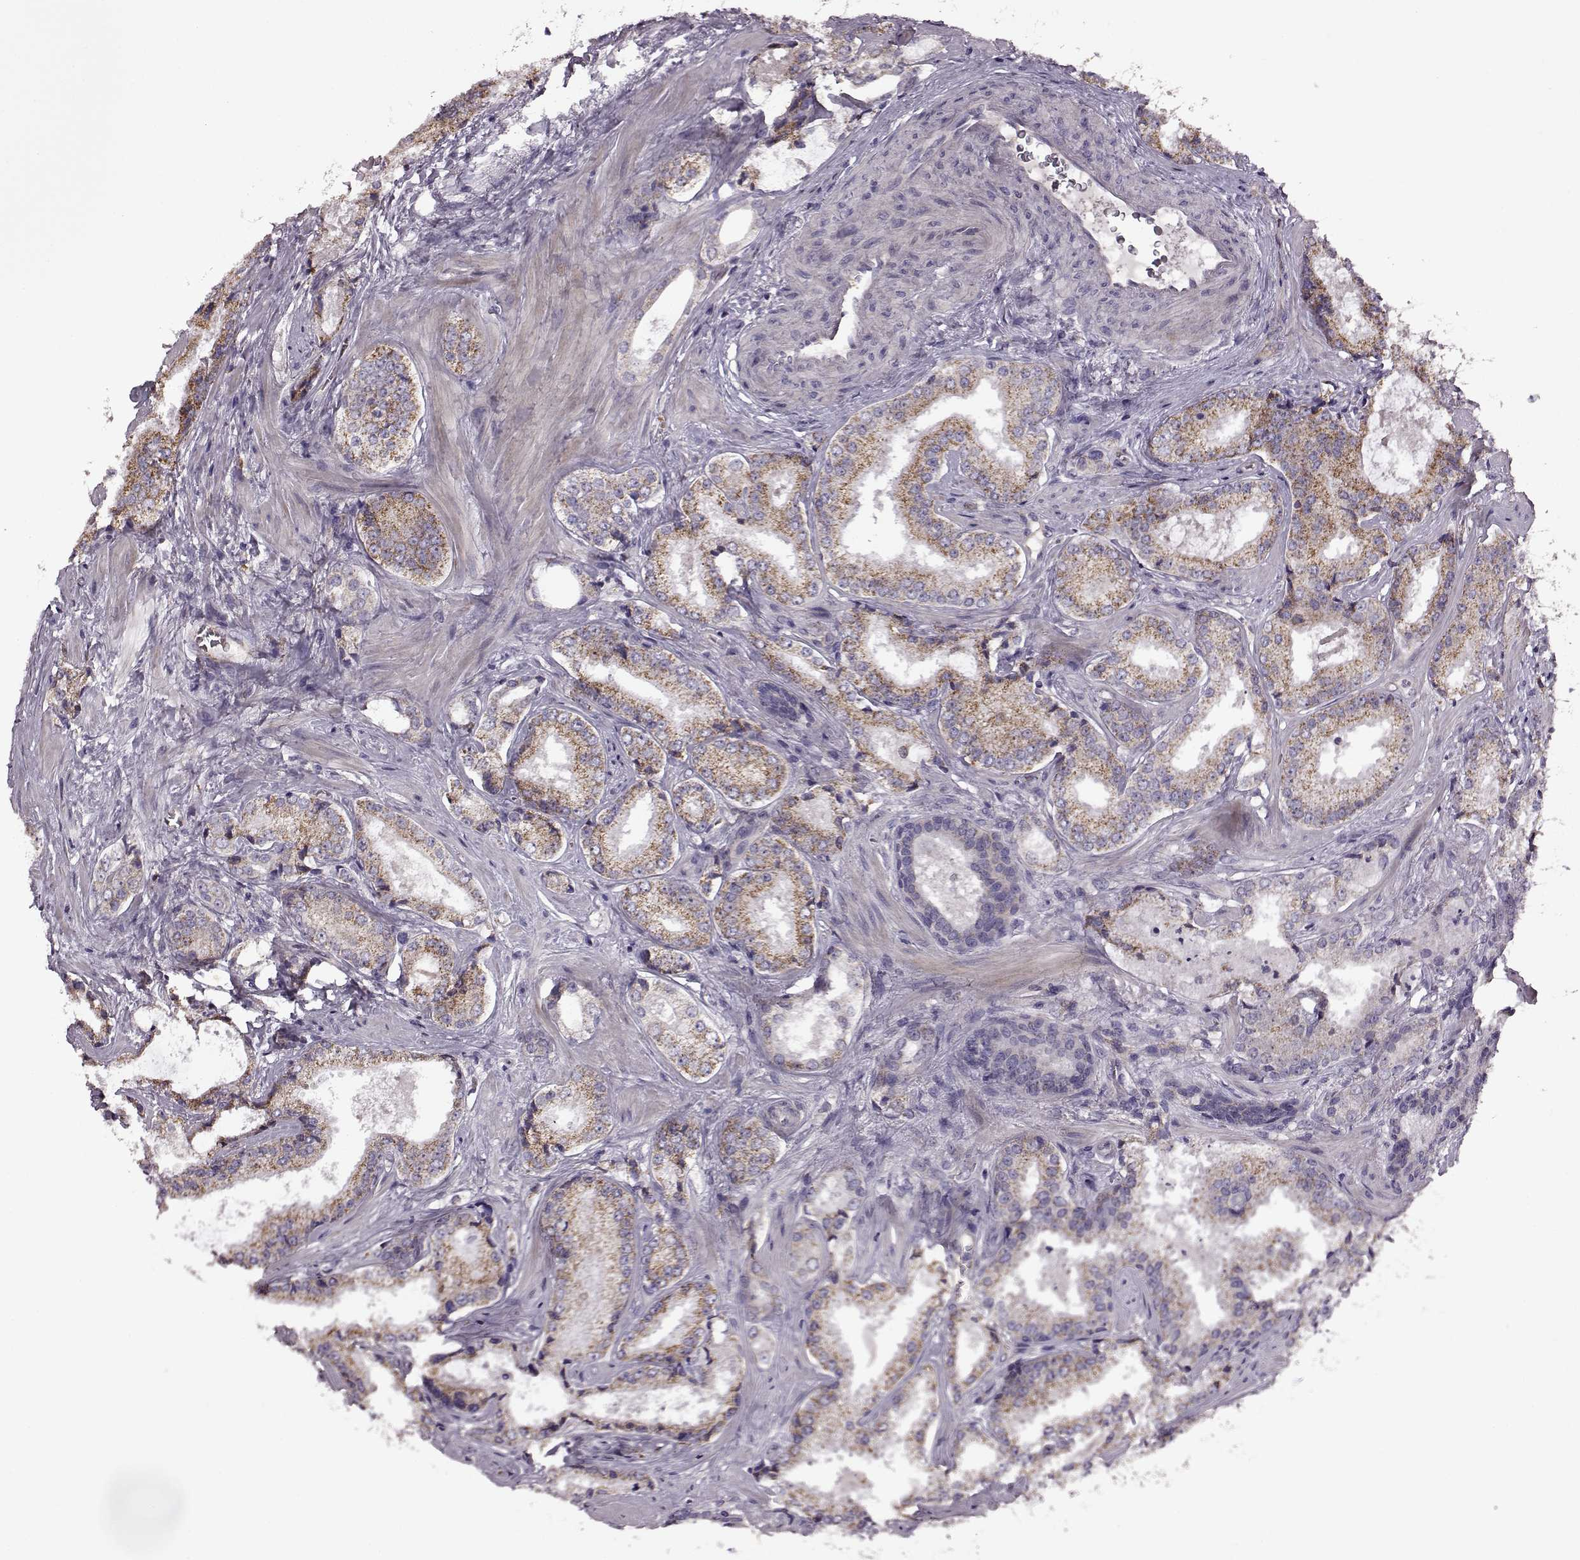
{"staining": {"intensity": "moderate", "quantity": ">75%", "location": "cytoplasmic/membranous"}, "tissue": "prostate cancer", "cell_type": "Tumor cells", "image_type": "cancer", "snomed": [{"axis": "morphology", "description": "Adenocarcinoma, Low grade"}, {"axis": "topography", "description": "Prostate"}], "caption": "There is medium levels of moderate cytoplasmic/membranous expression in tumor cells of low-grade adenocarcinoma (prostate), as demonstrated by immunohistochemical staining (brown color).", "gene": "MTSS1", "patient": {"sex": "male", "age": 56}}